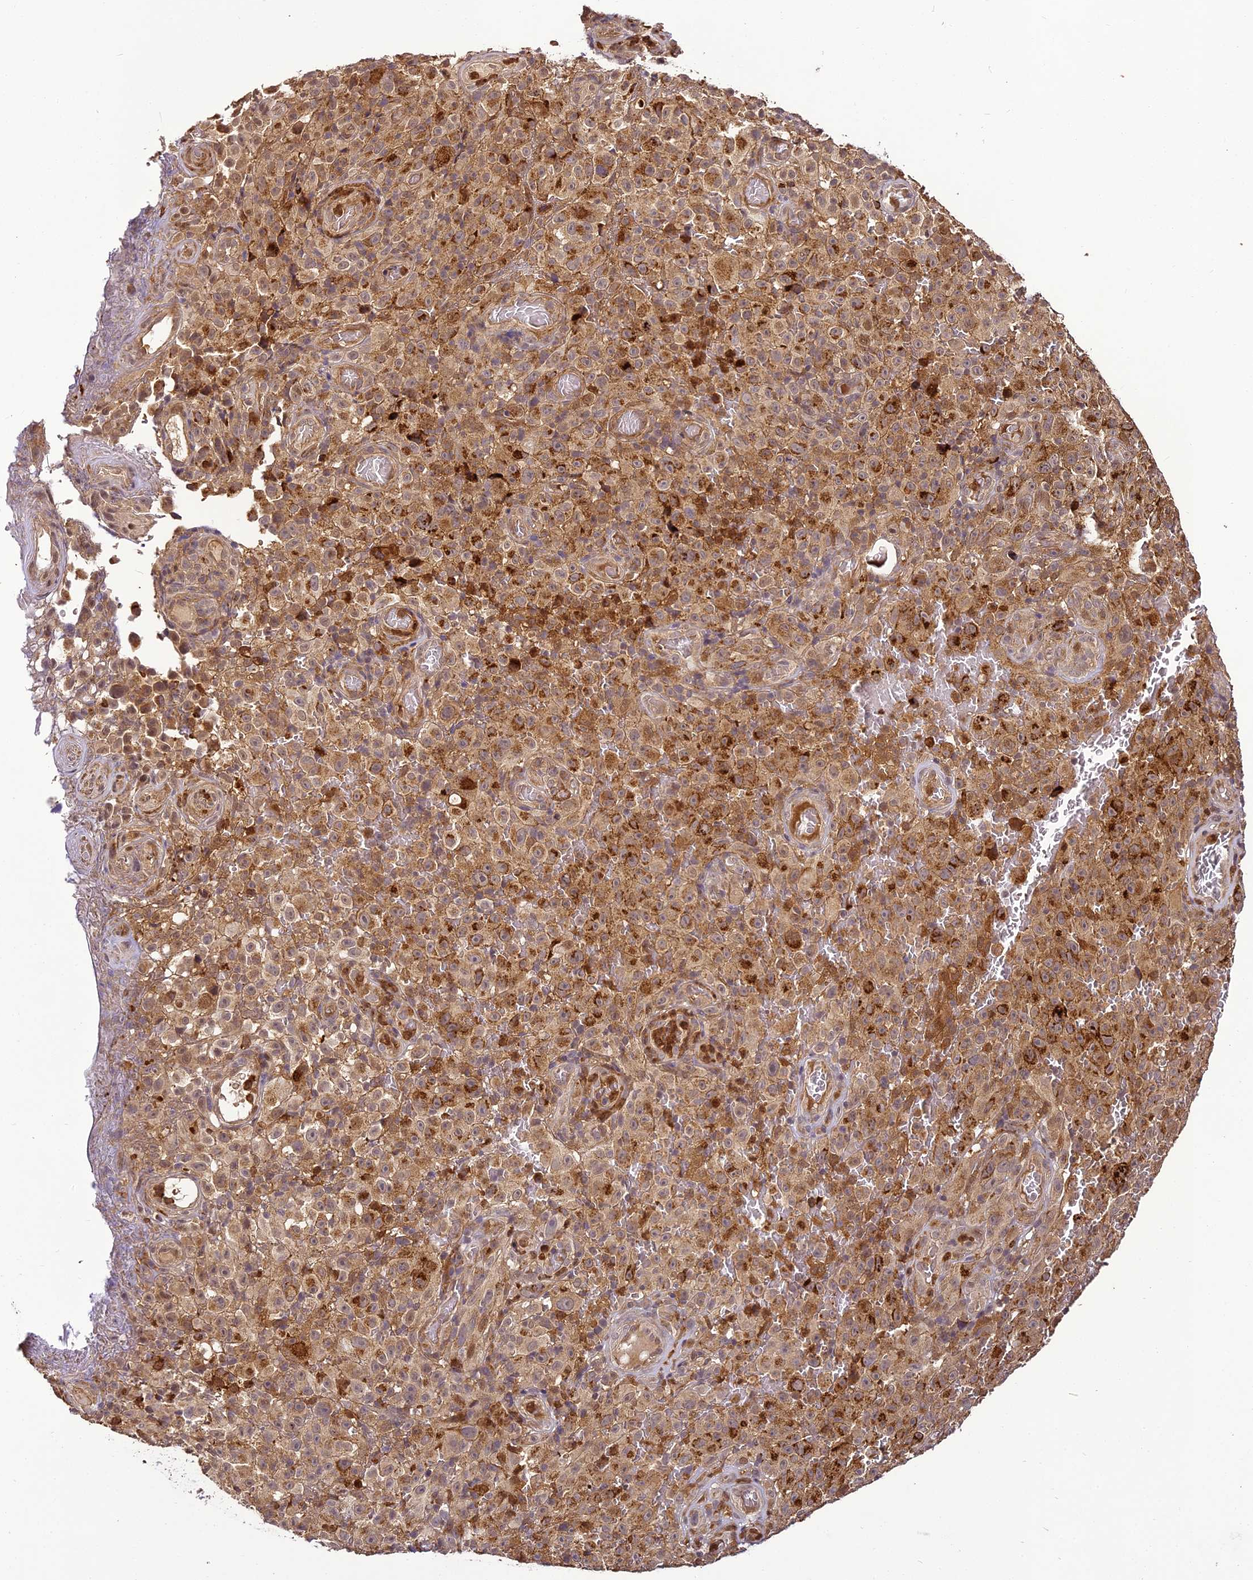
{"staining": {"intensity": "moderate", "quantity": ">75%", "location": "cytoplasmic/membranous"}, "tissue": "melanoma", "cell_type": "Tumor cells", "image_type": "cancer", "snomed": [{"axis": "morphology", "description": "Malignant melanoma, NOS"}, {"axis": "topography", "description": "Skin"}], "caption": "This image demonstrates immunohistochemistry staining of melanoma, with medium moderate cytoplasmic/membranous positivity in about >75% of tumor cells.", "gene": "BCDIN3D", "patient": {"sex": "female", "age": 82}}